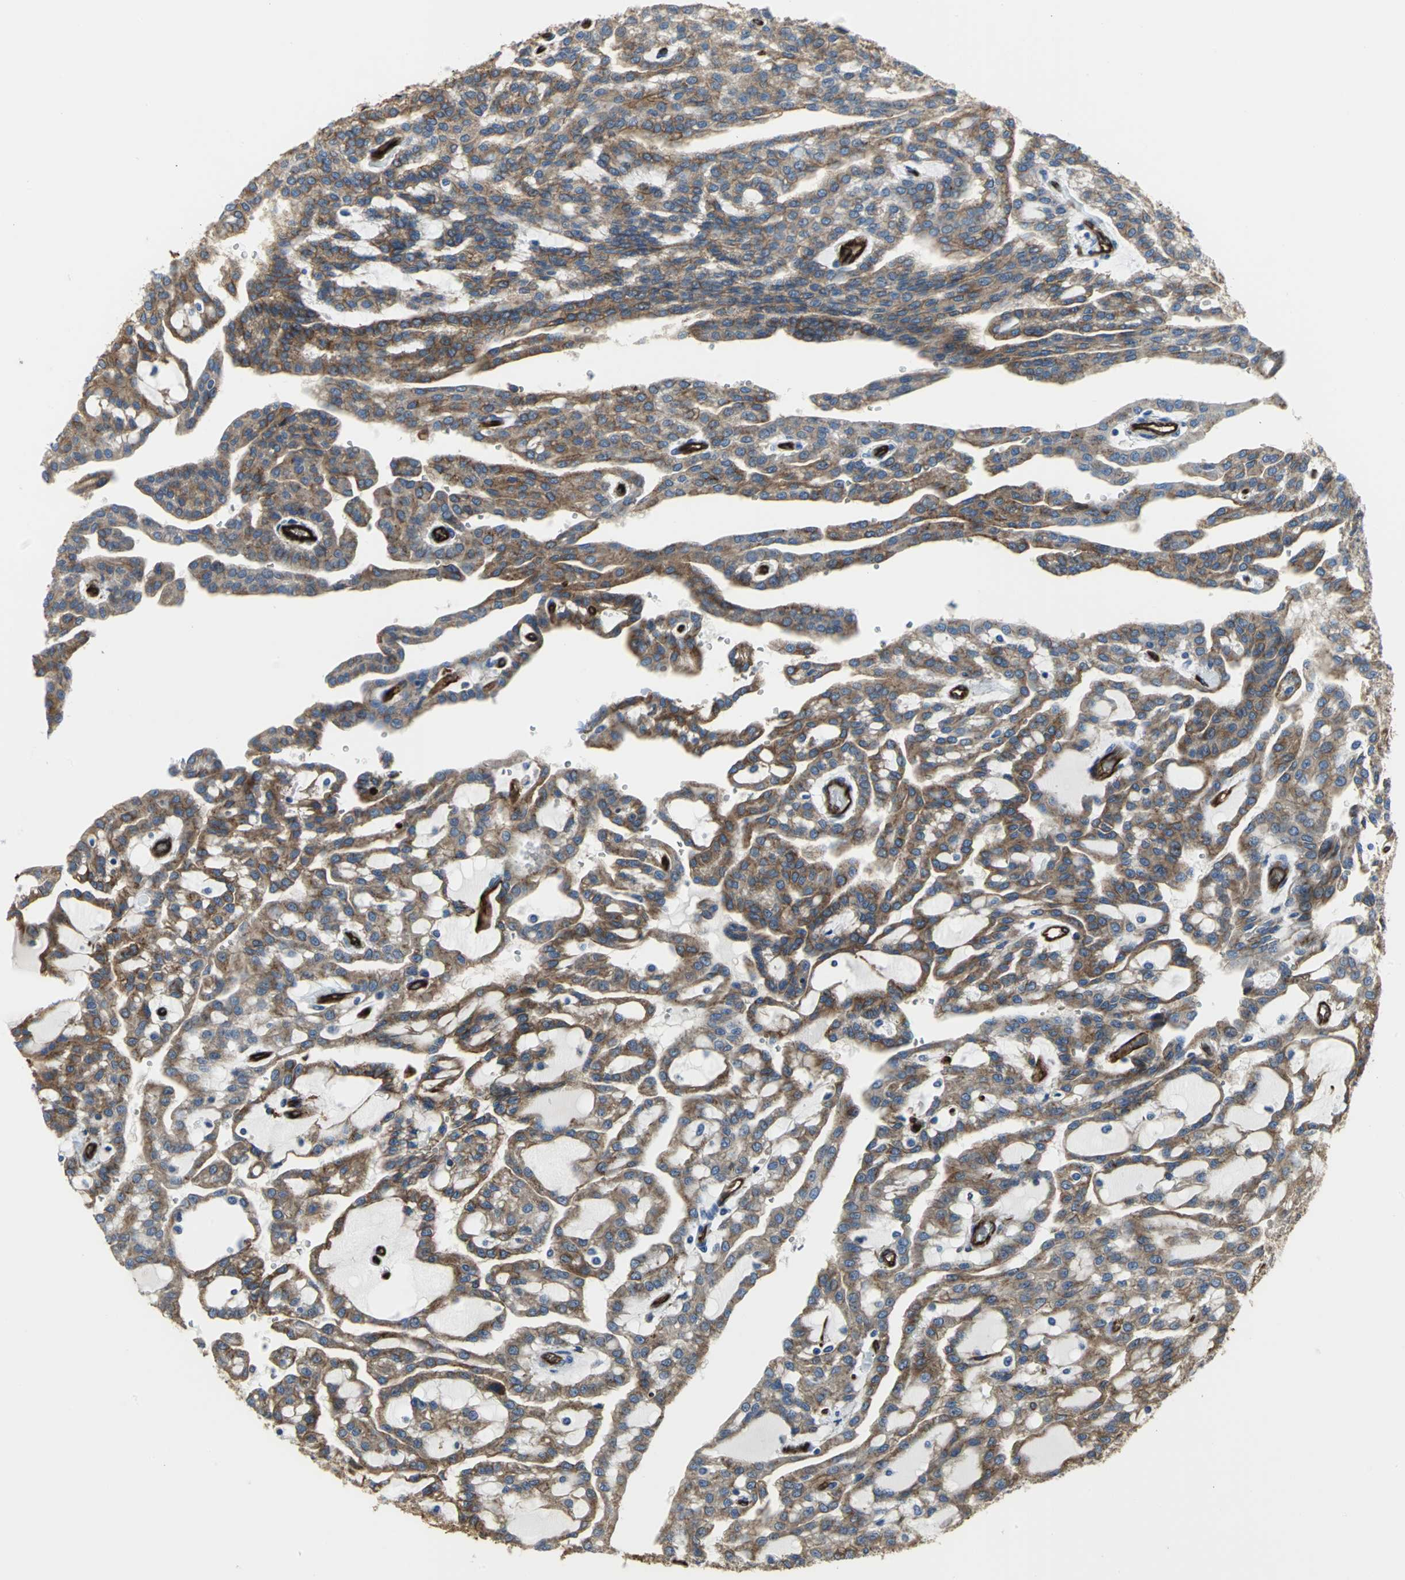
{"staining": {"intensity": "moderate", "quantity": ">75%", "location": "cytoplasmic/membranous"}, "tissue": "renal cancer", "cell_type": "Tumor cells", "image_type": "cancer", "snomed": [{"axis": "morphology", "description": "Adenocarcinoma, NOS"}, {"axis": "topography", "description": "Kidney"}], "caption": "IHC photomicrograph of renal cancer stained for a protein (brown), which reveals medium levels of moderate cytoplasmic/membranous staining in approximately >75% of tumor cells.", "gene": "FLNB", "patient": {"sex": "male", "age": 63}}